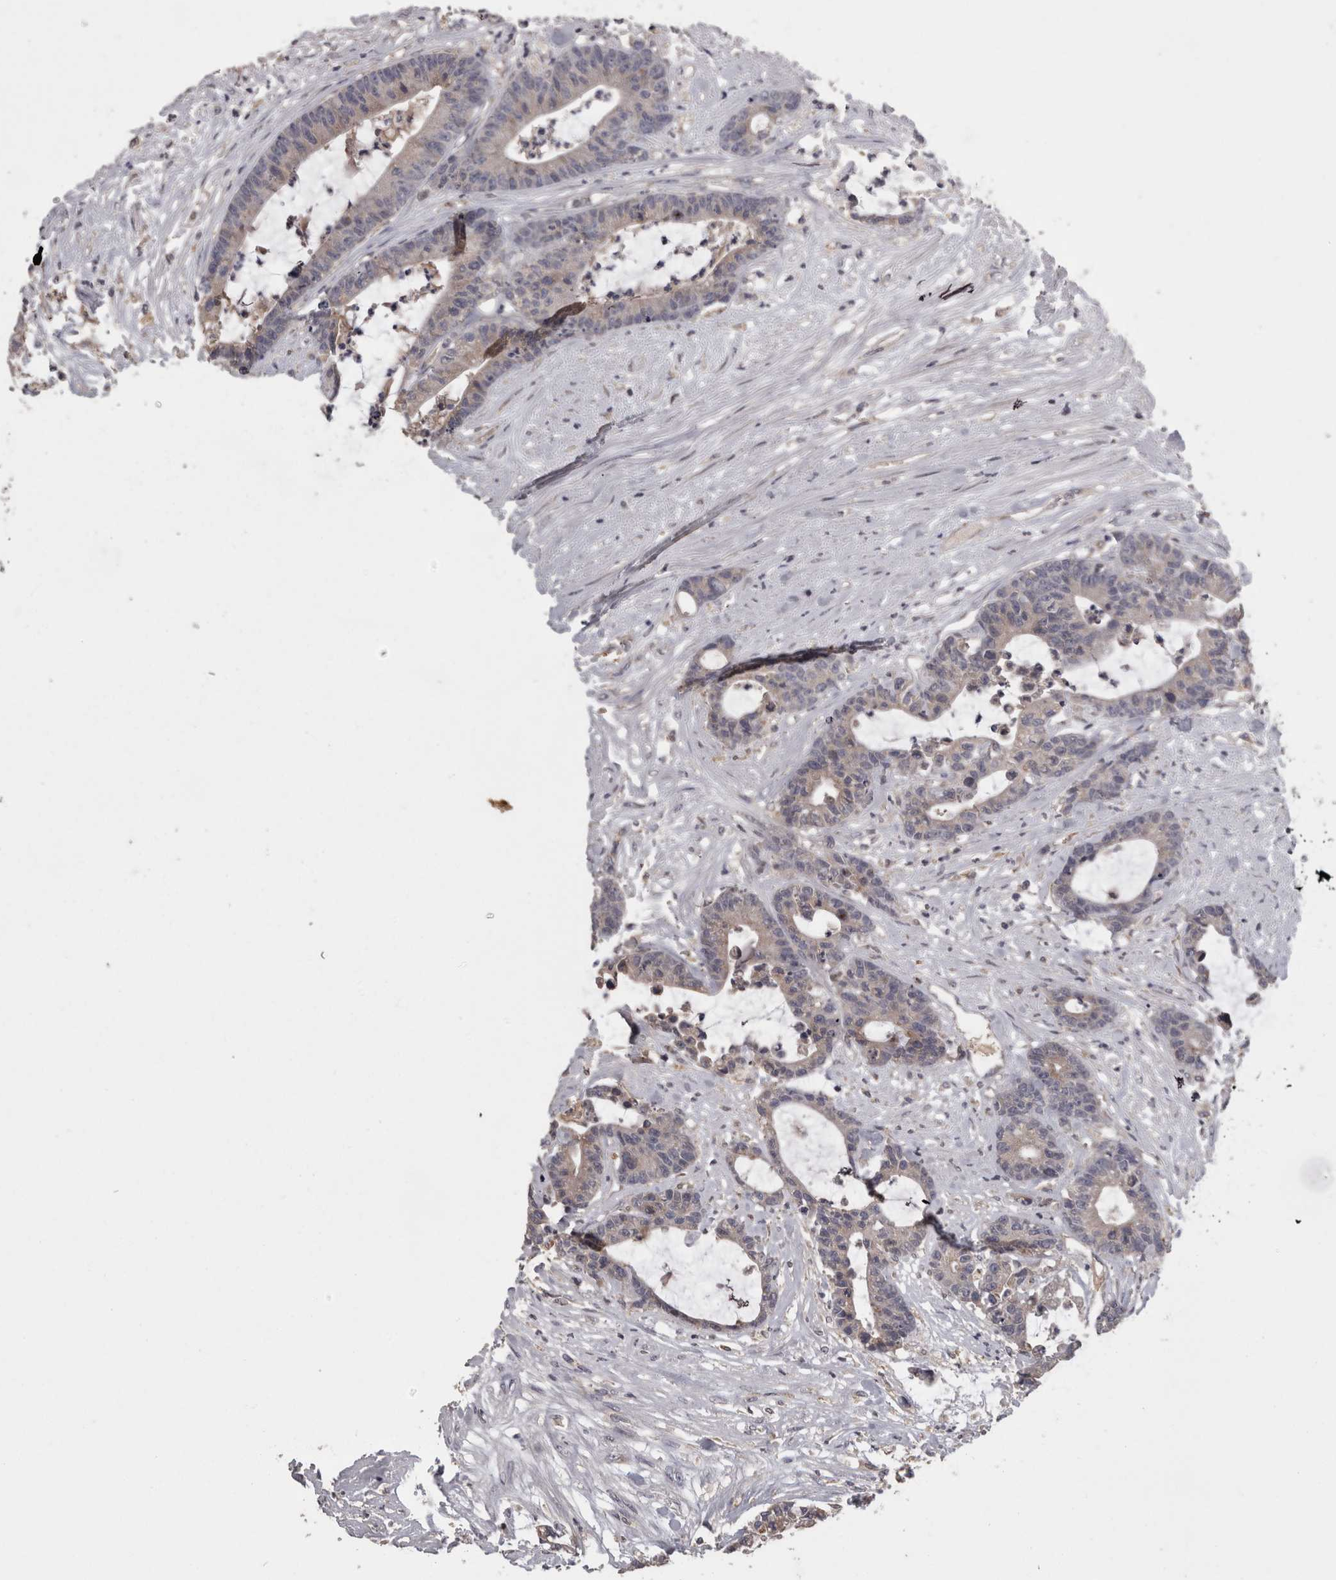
{"staining": {"intensity": "negative", "quantity": "none", "location": "none"}, "tissue": "colorectal cancer", "cell_type": "Tumor cells", "image_type": "cancer", "snomed": [{"axis": "morphology", "description": "Adenocarcinoma, NOS"}, {"axis": "topography", "description": "Colon"}], "caption": "An IHC image of adenocarcinoma (colorectal) is shown. There is no staining in tumor cells of adenocarcinoma (colorectal).", "gene": "PCM1", "patient": {"sex": "female", "age": 84}}